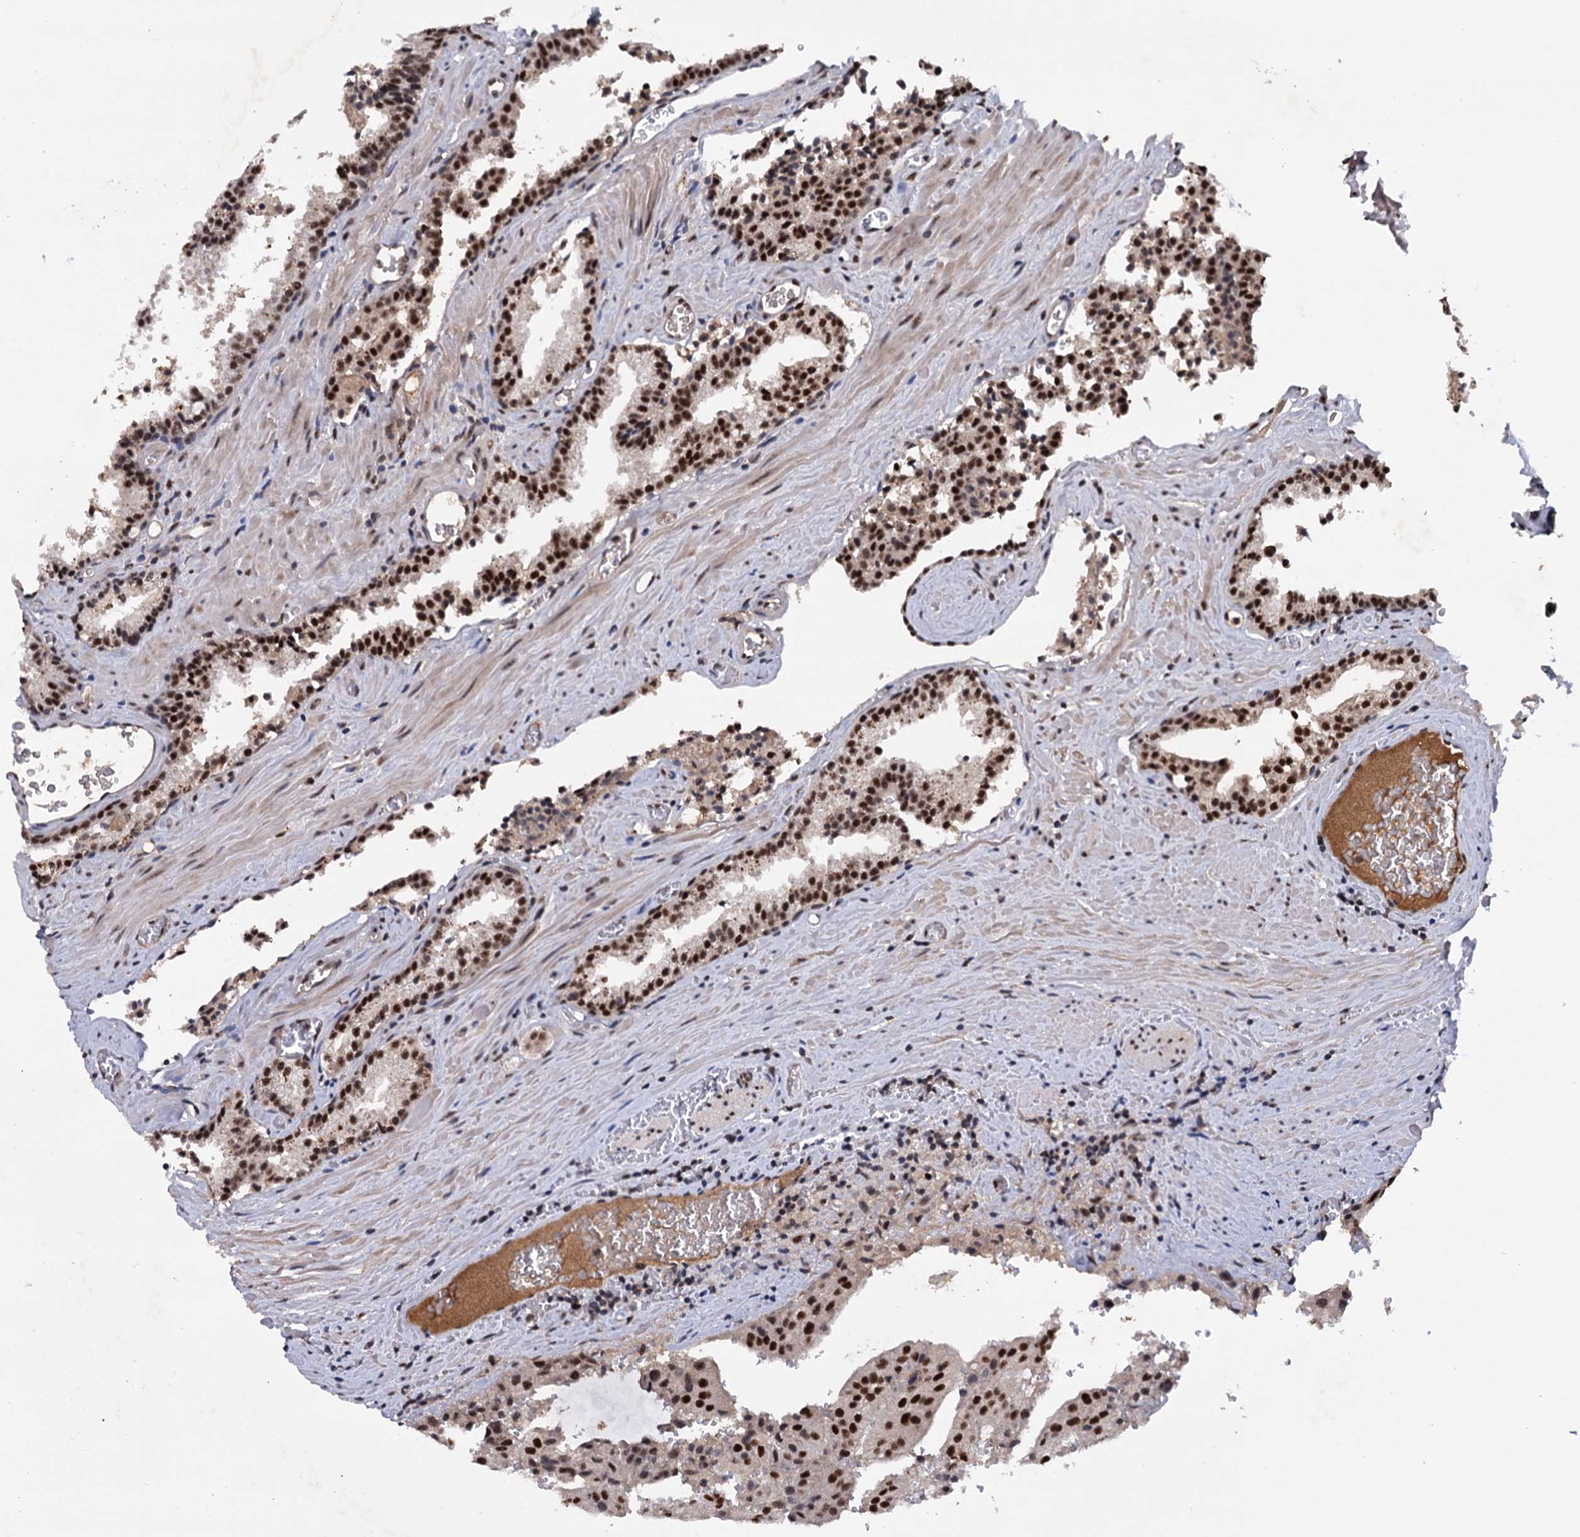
{"staining": {"intensity": "strong", "quantity": ">75%", "location": "nuclear"}, "tissue": "prostate cancer", "cell_type": "Tumor cells", "image_type": "cancer", "snomed": [{"axis": "morphology", "description": "Adenocarcinoma, High grade"}, {"axis": "topography", "description": "Prostate"}], "caption": "Human high-grade adenocarcinoma (prostate) stained with a protein marker reveals strong staining in tumor cells.", "gene": "TBC1D12", "patient": {"sex": "male", "age": 68}}